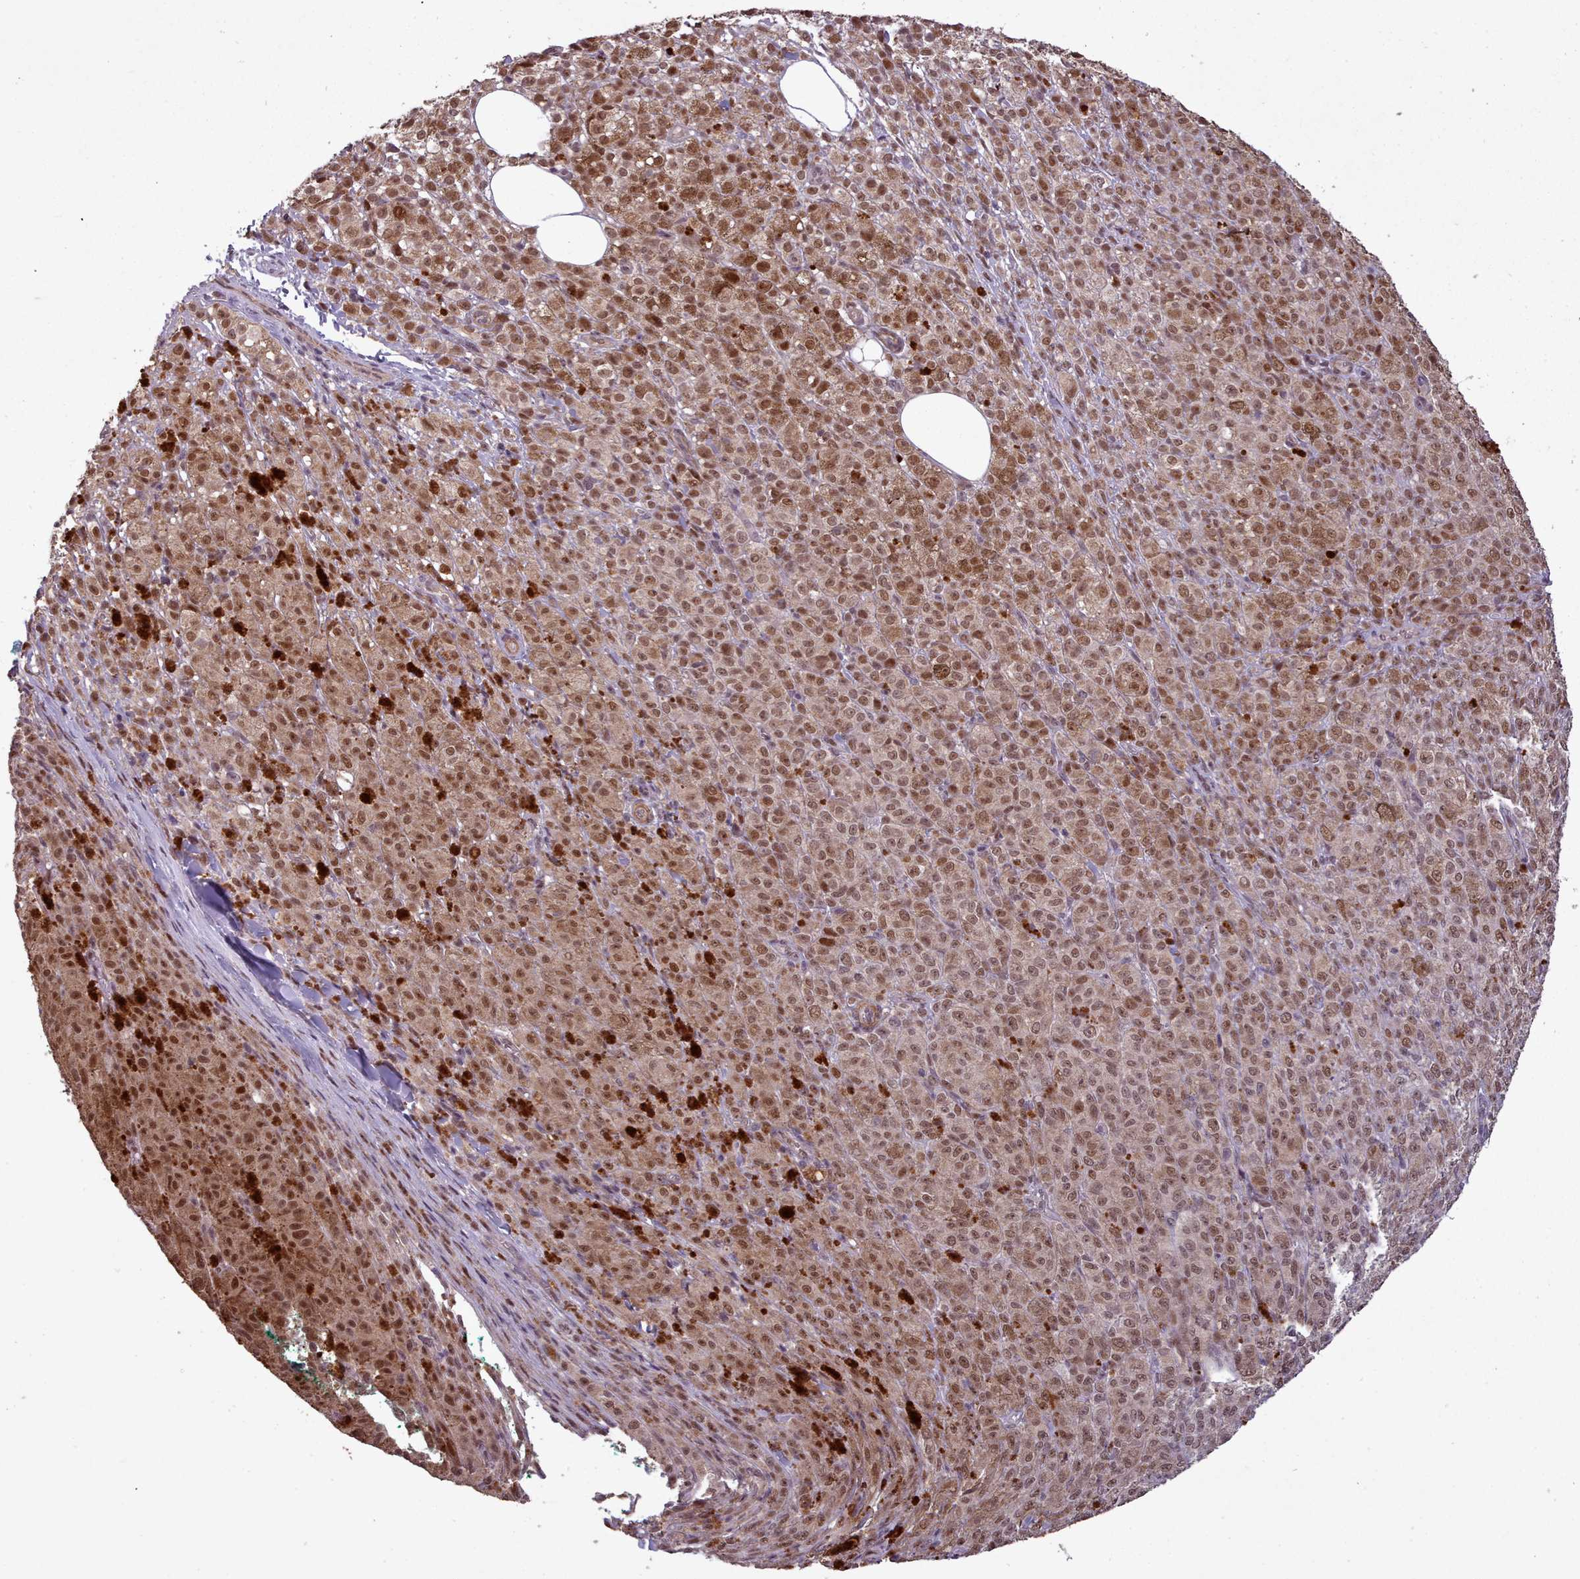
{"staining": {"intensity": "moderate", "quantity": ">75%", "location": "nuclear"}, "tissue": "melanoma", "cell_type": "Tumor cells", "image_type": "cancer", "snomed": [{"axis": "morphology", "description": "Malignant melanoma, NOS"}, {"axis": "topography", "description": "Skin"}], "caption": "Immunohistochemistry staining of malignant melanoma, which displays medium levels of moderate nuclear expression in approximately >75% of tumor cells indicating moderate nuclear protein positivity. The staining was performed using DAB (brown) for protein detection and nuclei were counterstained in hematoxylin (blue).", "gene": "CDC6", "patient": {"sex": "female", "age": 52}}